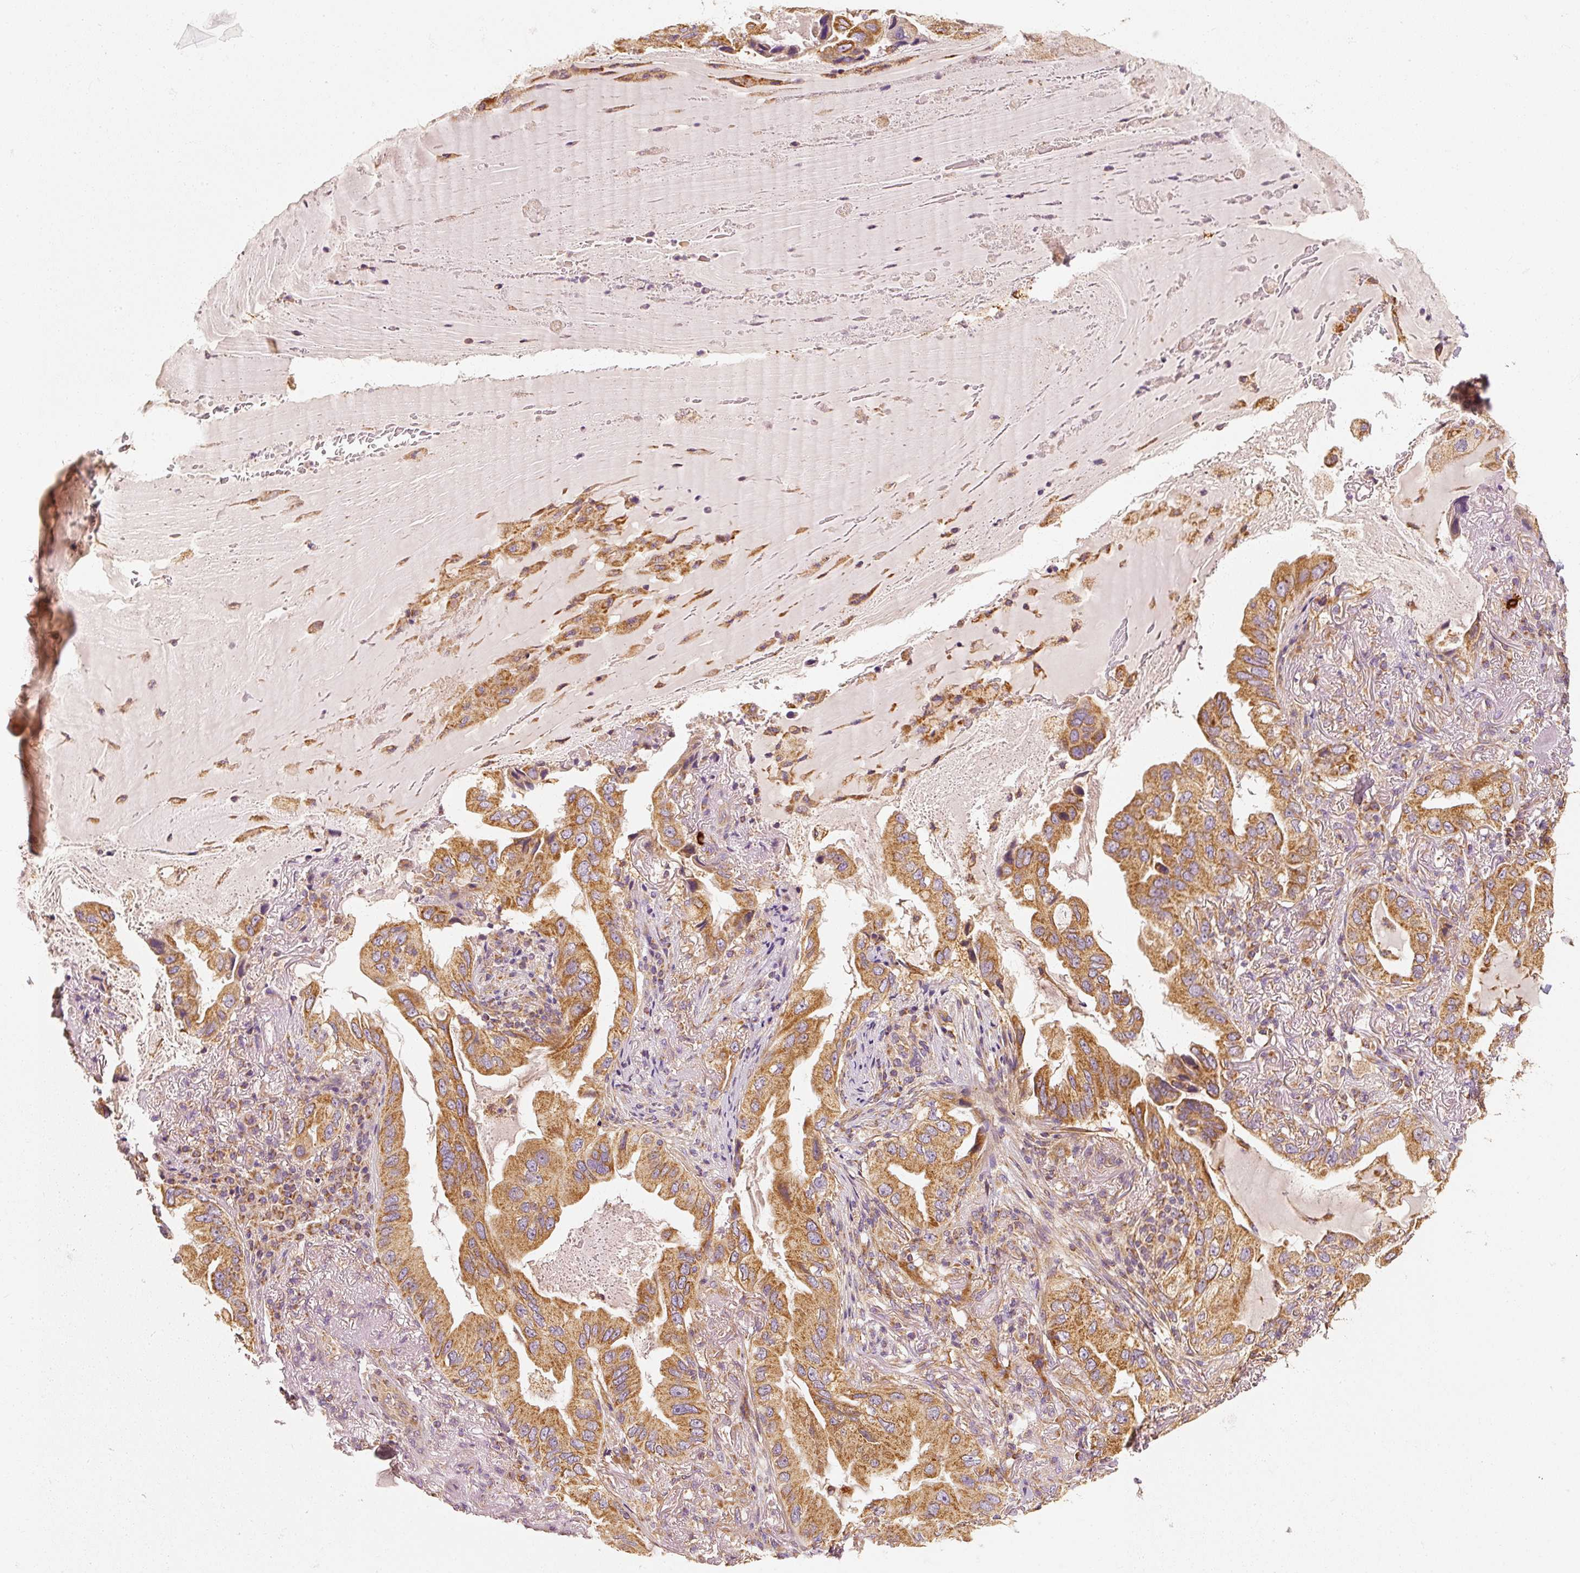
{"staining": {"intensity": "moderate", "quantity": ">75%", "location": "cytoplasmic/membranous"}, "tissue": "lung cancer", "cell_type": "Tumor cells", "image_type": "cancer", "snomed": [{"axis": "morphology", "description": "Adenocarcinoma, NOS"}, {"axis": "topography", "description": "Lung"}], "caption": "High-magnification brightfield microscopy of lung adenocarcinoma stained with DAB (3,3'-diaminobenzidine) (brown) and counterstained with hematoxylin (blue). tumor cells exhibit moderate cytoplasmic/membranous staining is seen in about>75% of cells.", "gene": "TOMM40", "patient": {"sex": "female", "age": 69}}